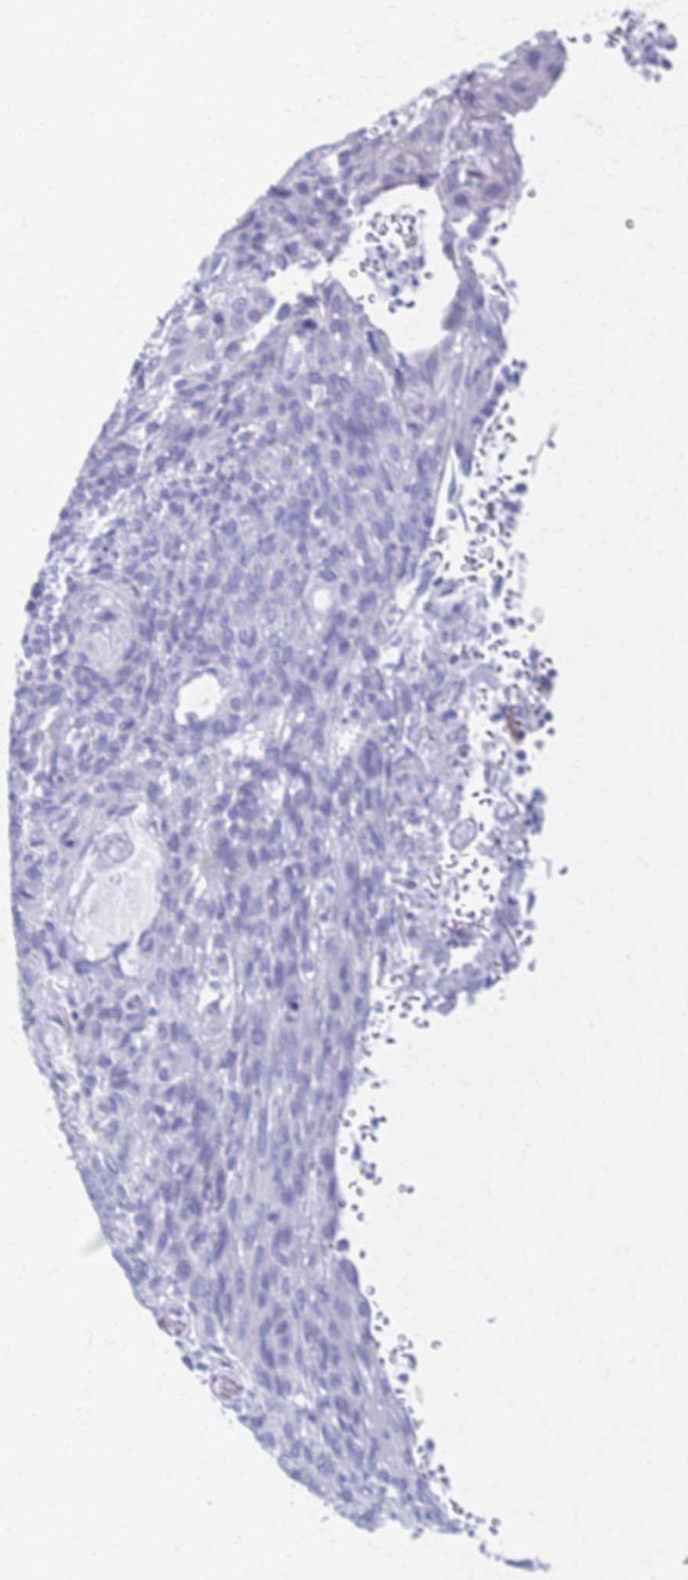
{"staining": {"intensity": "negative", "quantity": "none", "location": "none"}, "tissue": "lung cancer", "cell_type": "Tumor cells", "image_type": "cancer", "snomed": [{"axis": "morphology", "description": "Squamous cell carcinoma, NOS"}, {"axis": "morphology", "description": "Squamous cell carcinoma, metastatic, NOS"}, {"axis": "topography", "description": "Lymph node"}, {"axis": "topography", "description": "Lung"}], "caption": "There is no significant expression in tumor cells of metastatic squamous cell carcinoma (lung).", "gene": "CYB5A", "patient": {"sex": "male", "age": 41}}